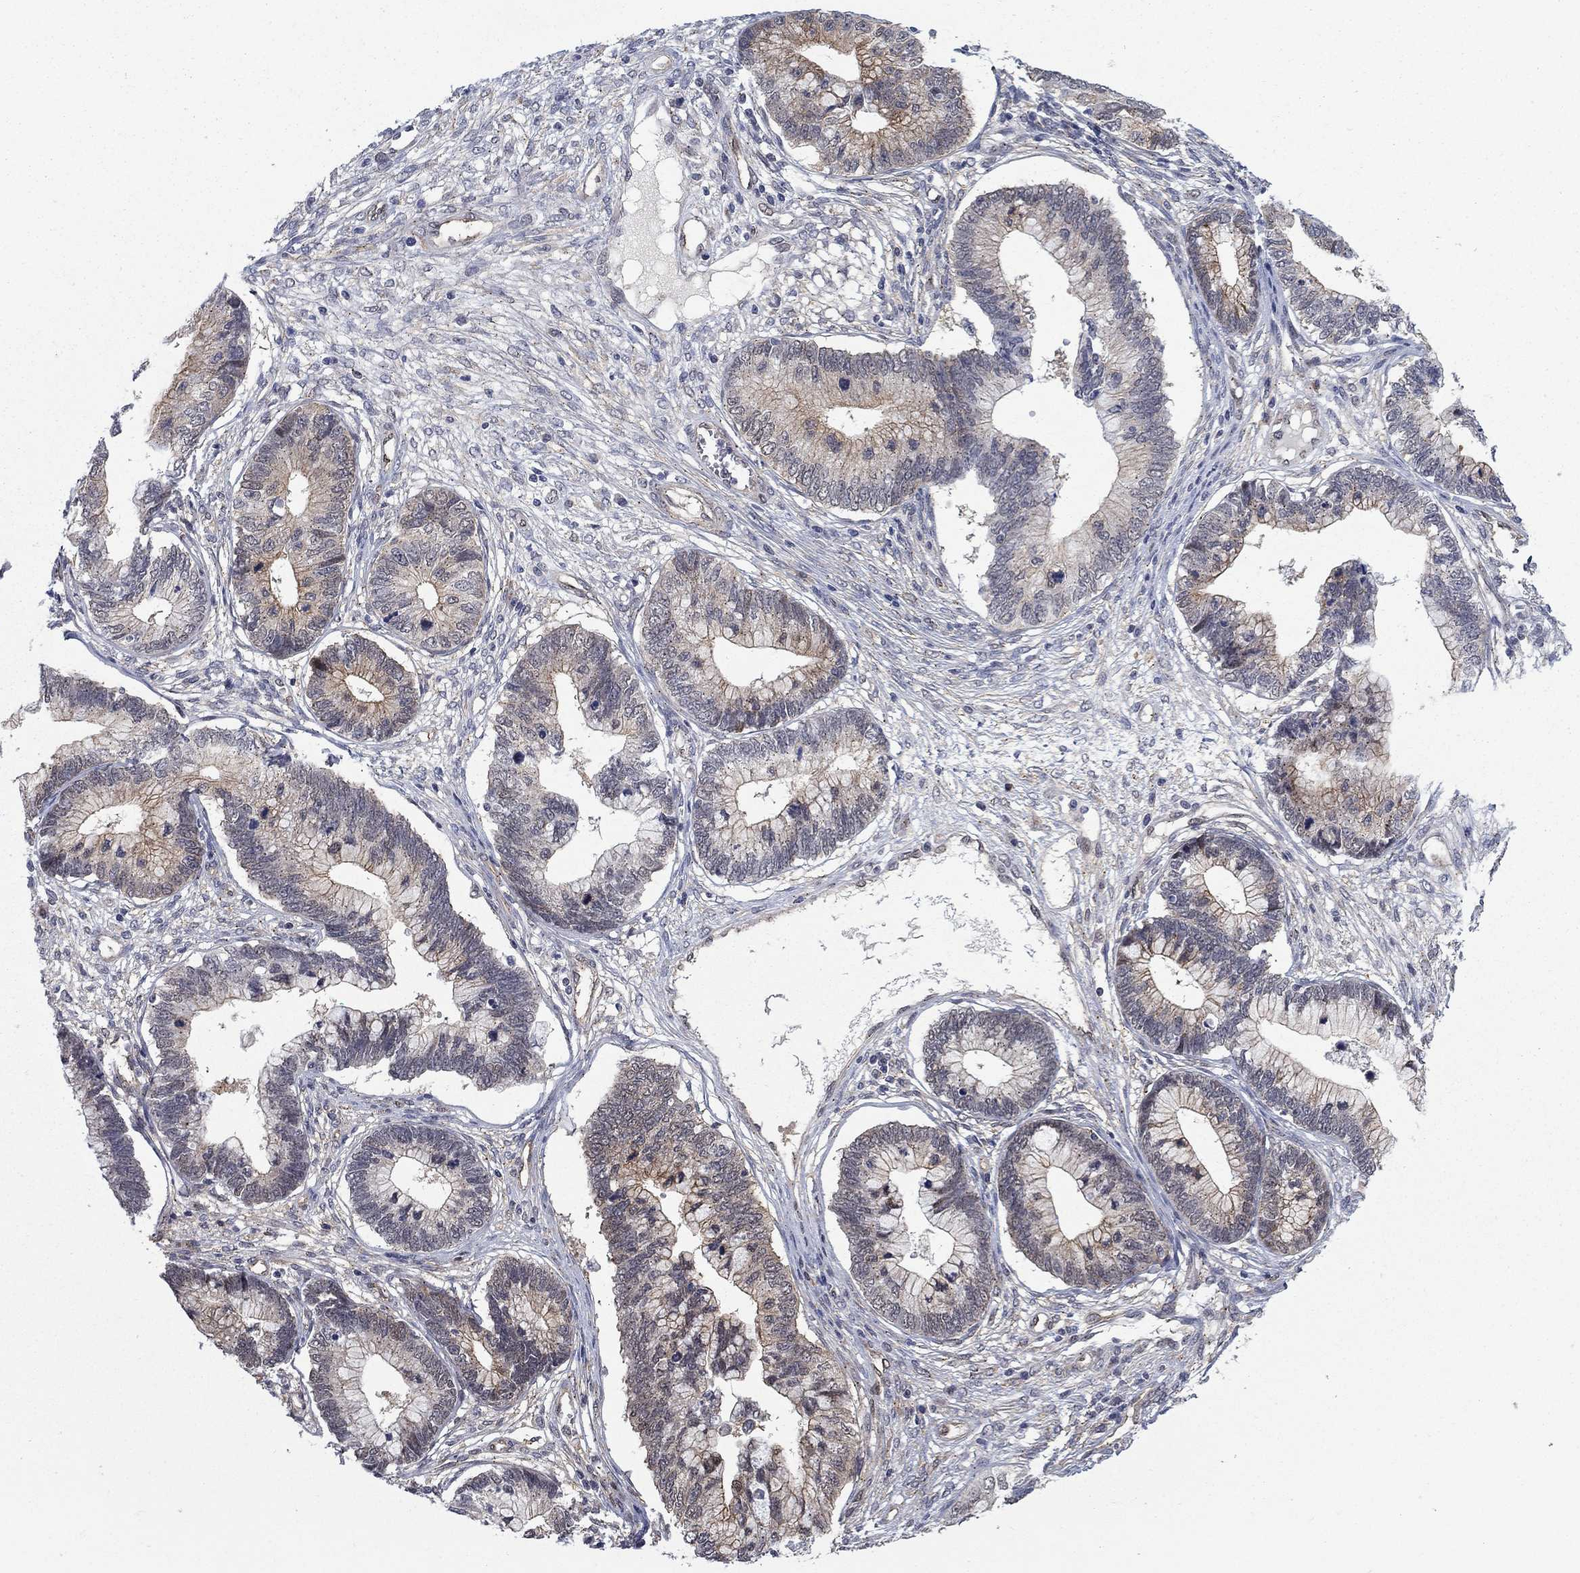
{"staining": {"intensity": "moderate", "quantity": "<25%", "location": "cytoplasmic/membranous"}, "tissue": "cervical cancer", "cell_type": "Tumor cells", "image_type": "cancer", "snomed": [{"axis": "morphology", "description": "Adenocarcinoma, NOS"}, {"axis": "topography", "description": "Cervix"}], "caption": "This photomicrograph demonstrates immunohistochemistry staining of cervical cancer (adenocarcinoma), with low moderate cytoplasmic/membranous positivity in approximately <25% of tumor cells.", "gene": "SH3RF1", "patient": {"sex": "female", "age": 44}}